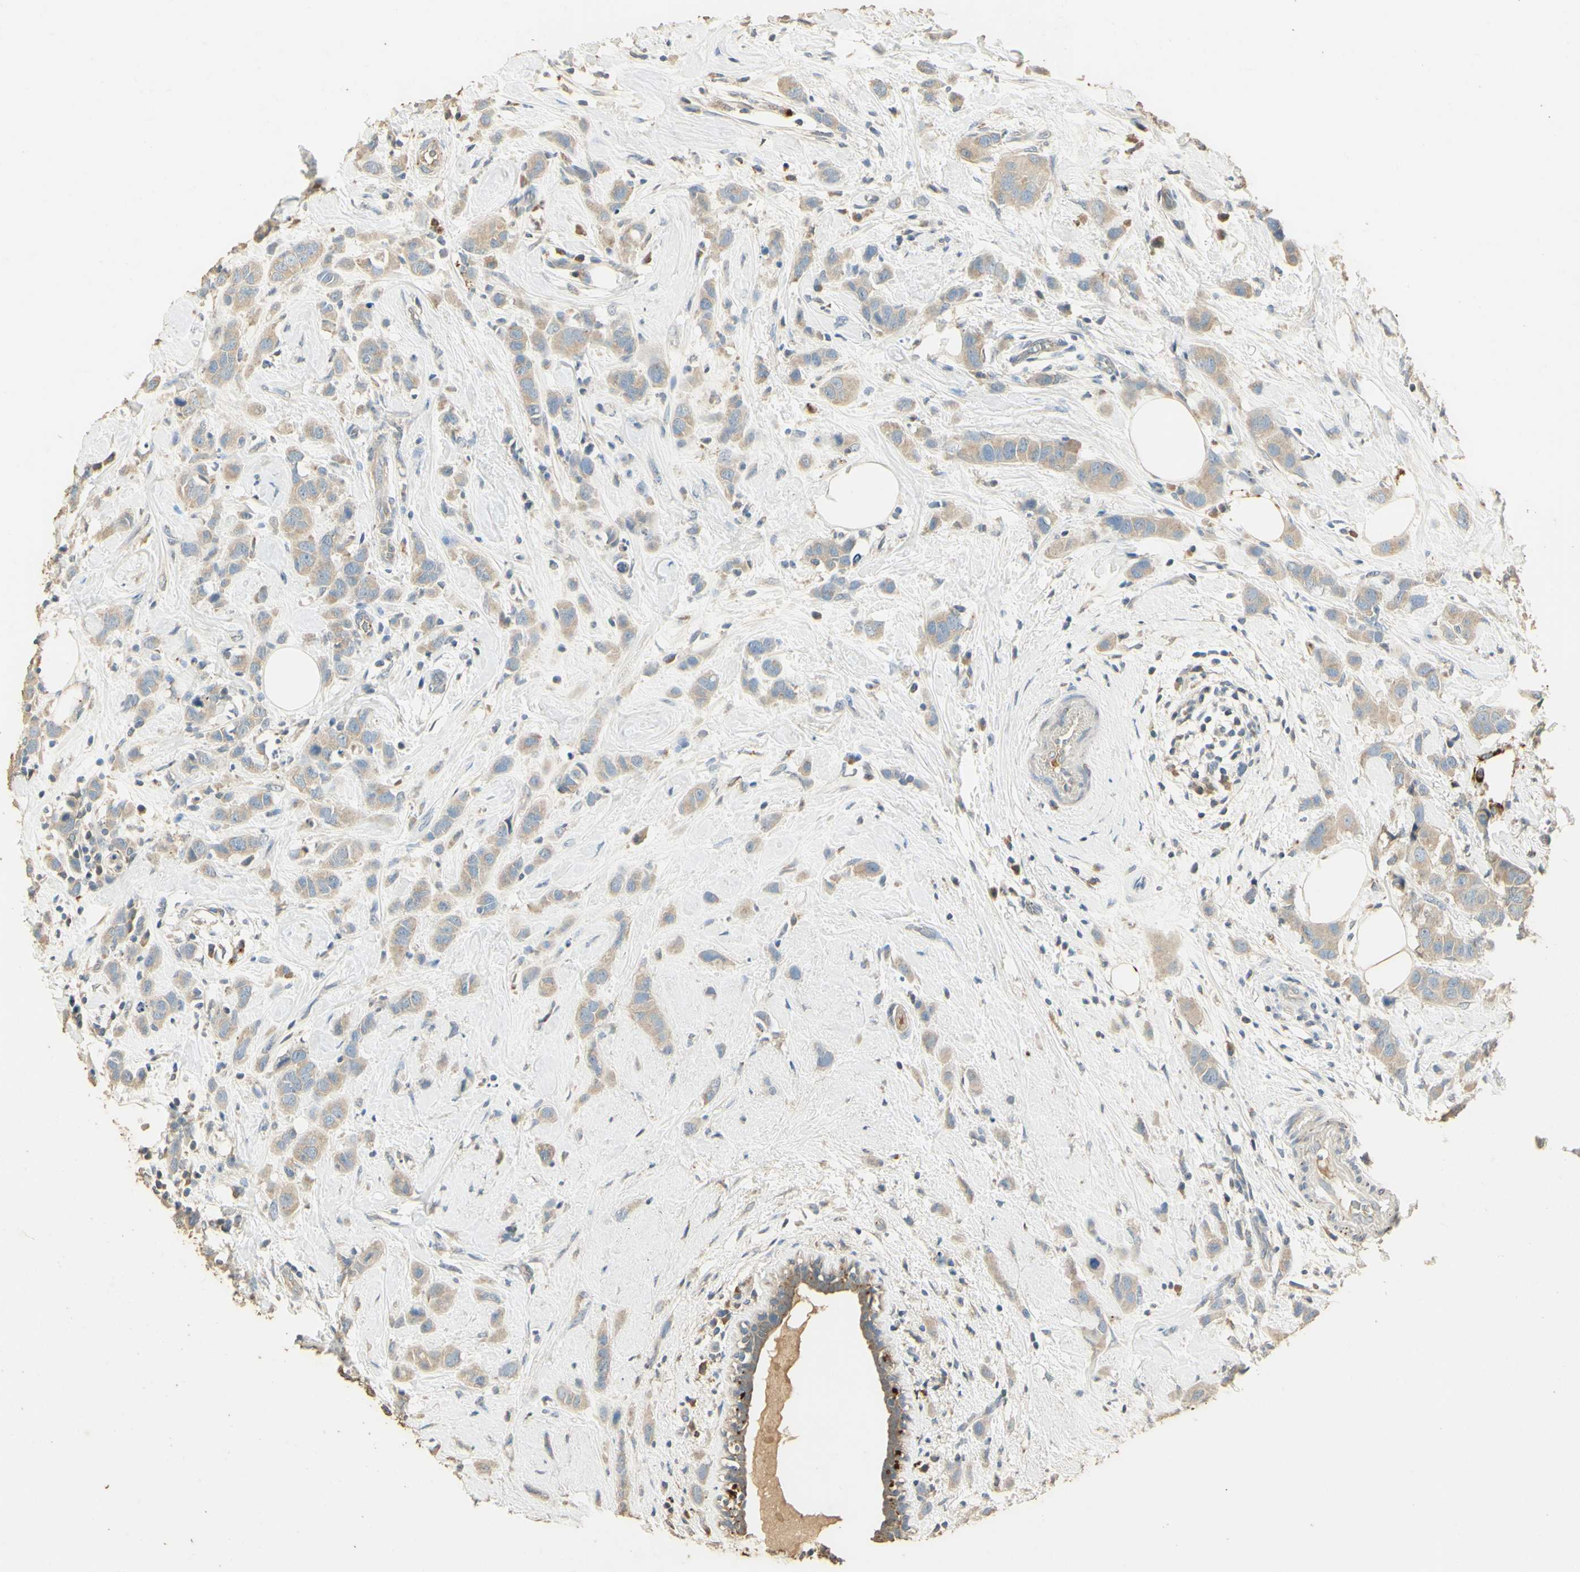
{"staining": {"intensity": "weak", "quantity": ">75%", "location": "cytoplasmic/membranous"}, "tissue": "breast cancer", "cell_type": "Tumor cells", "image_type": "cancer", "snomed": [{"axis": "morphology", "description": "Normal tissue, NOS"}, {"axis": "morphology", "description": "Duct carcinoma"}, {"axis": "topography", "description": "Breast"}], "caption": "This is an image of IHC staining of breast cancer (invasive ductal carcinoma), which shows weak expression in the cytoplasmic/membranous of tumor cells.", "gene": "ARHGEF17", "patient": {"sex": "female", "age": 50}}